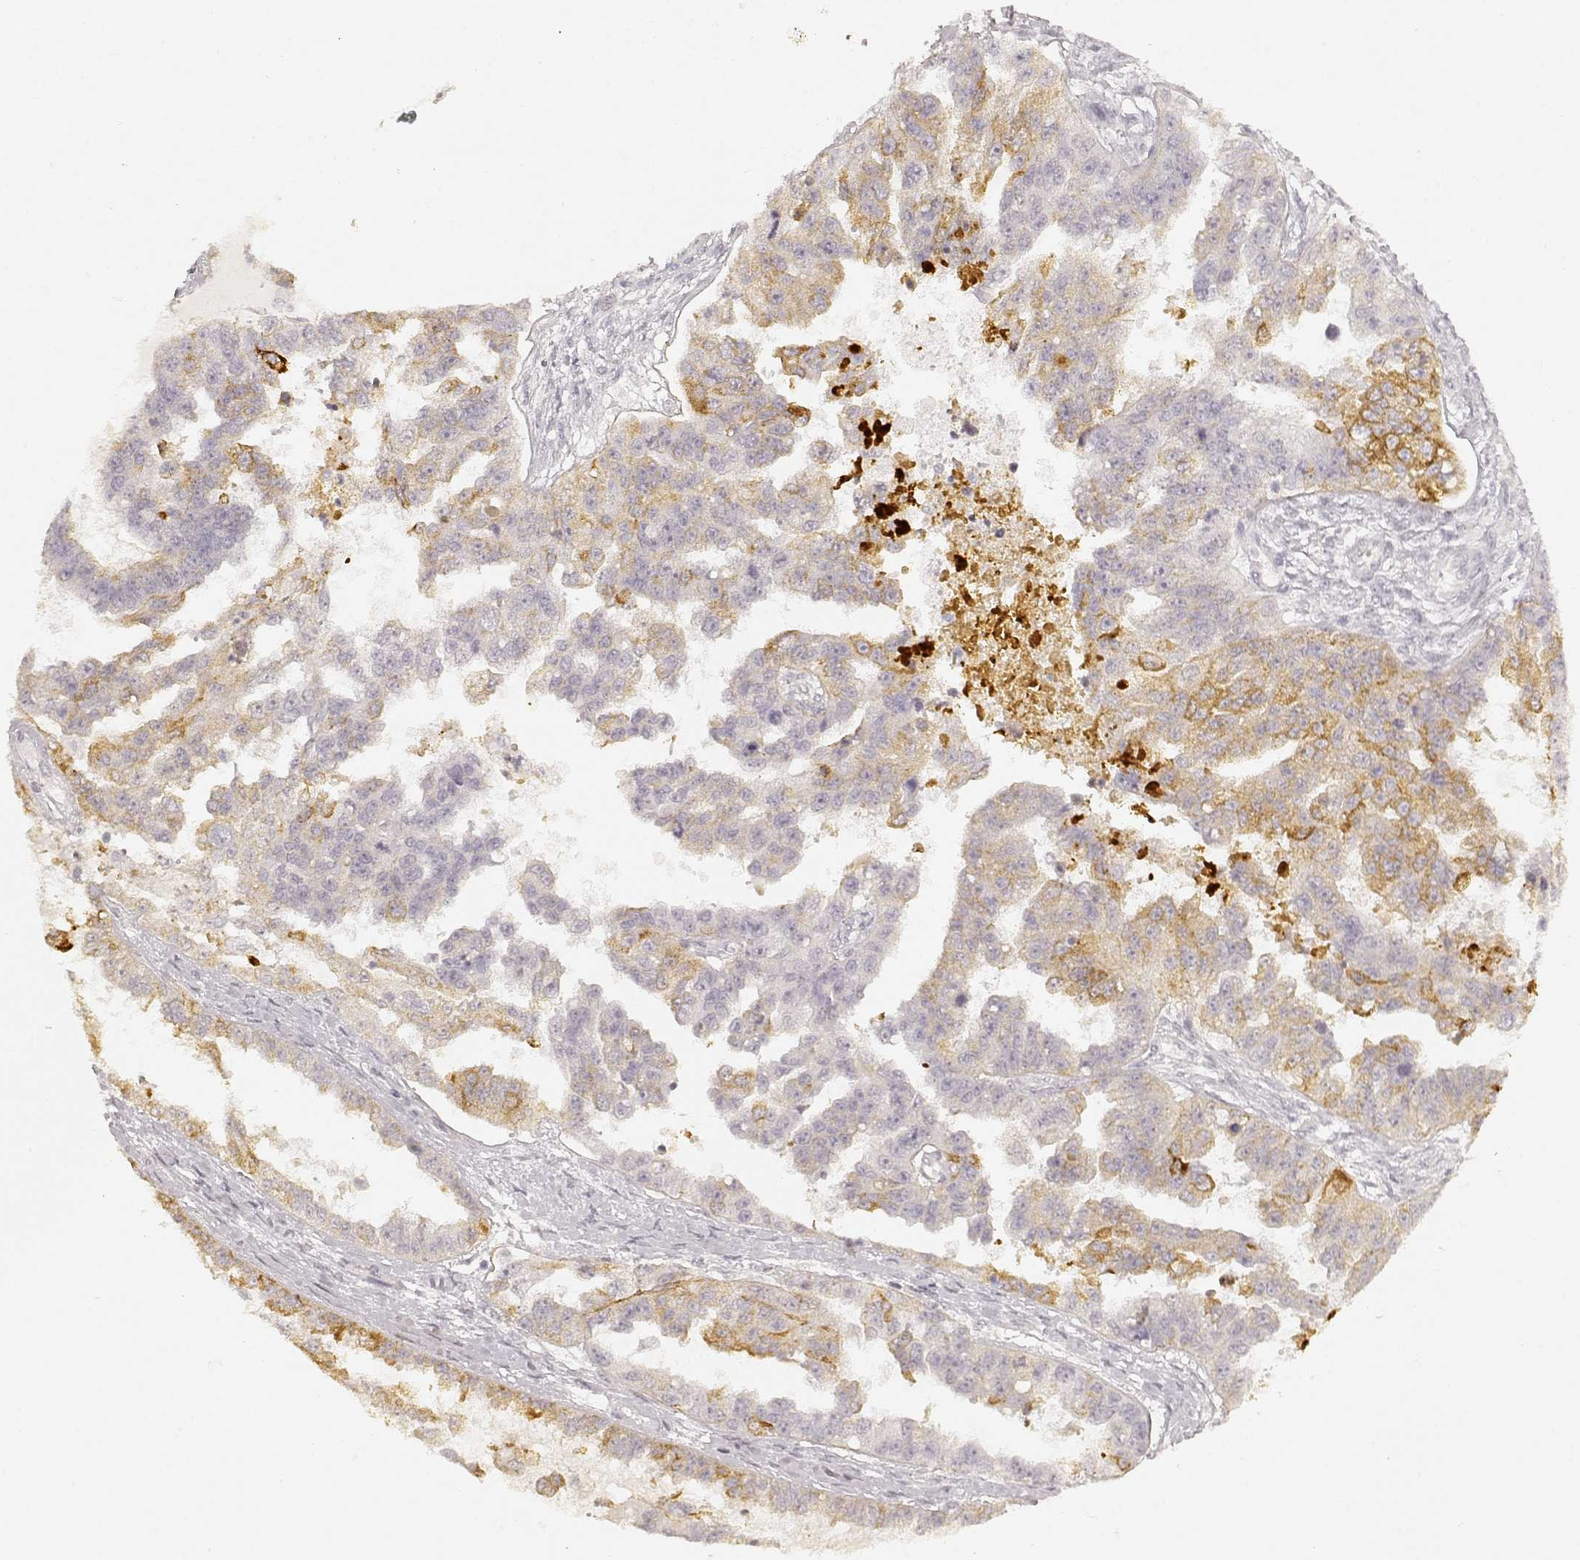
{"staining": {"intensity": "moderate", "quantity": "<25%", "location": "cytoplasmic/membranous"}, "tissue": "ovarian cancer", "cell_type": "Tumor cells", "image_type": "cancer", "snomed": [{"axis": "morphology", "description": "Cystadenocarcinoma, serous, NOS"}, {"axis": "topography", "description": "Ovary"}], "caption": "Approximately <25% of tumor cells in human ovarian cancer (serous cystadenocarcinoma) reveal moderate cytoplasmic/membranous protein expression as visualized by brown immunohistochemical staining.", "gene": "LAMC2", "patient": {"sex": "female", "age": 58}}